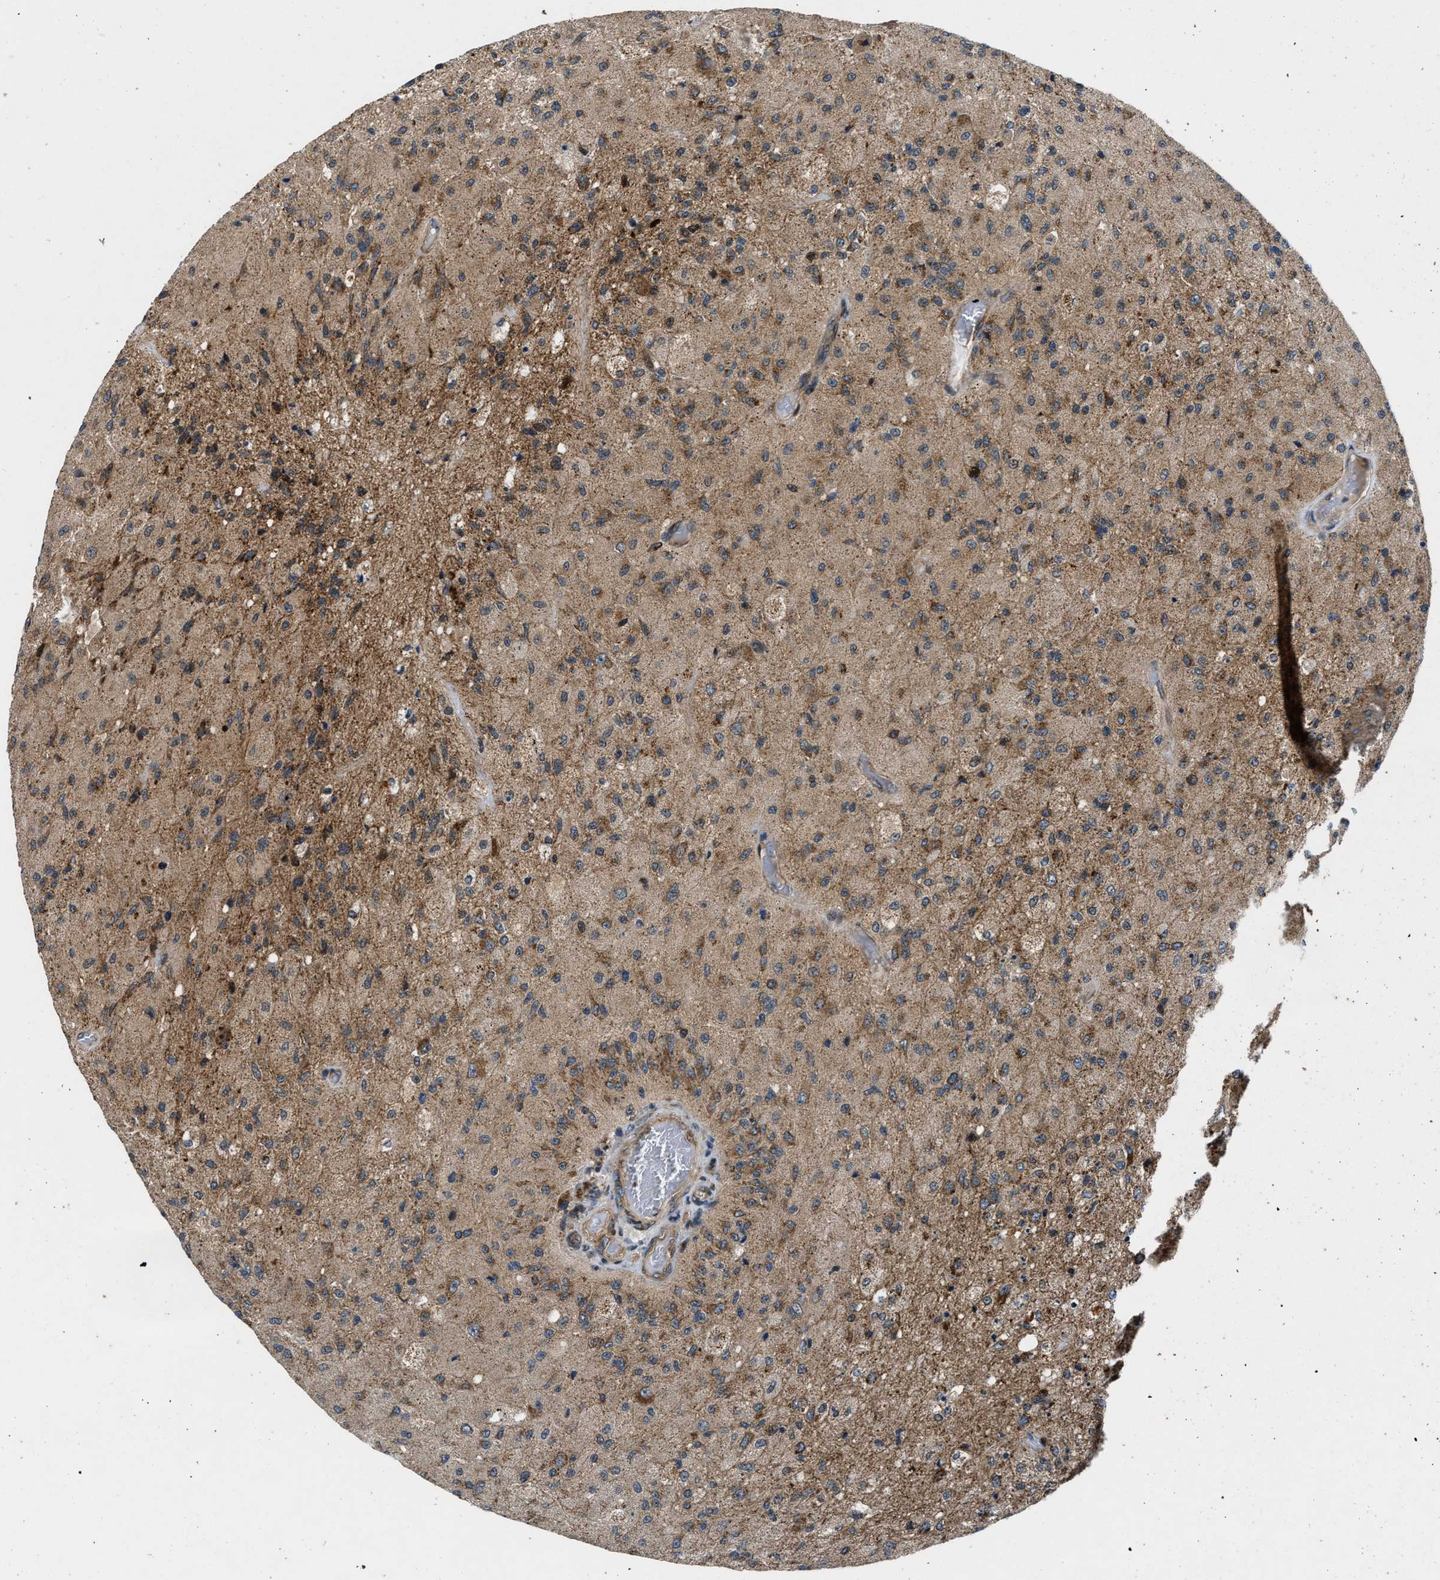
{"staining": {"intensity": "weak", "quantity": ">75%", "location": "cytoplasmic/membranous"}, "tissue": "glioma", "cell_type": "Tumor cells", "image_type": "cancer", "snomed": [{"axis": "morphology", "description": "Normal tissue, NOS"}, {"axis": "morphology", "description": "Glioma, malignant, High grade"}, {"axis": "topography", "description": "Cerebral cortex"}], "caption": "Brown immunohistochemical staining in malignant glioma (high-grade) displays weak cytoplasmic/membranous expression in about >75% of tumor cells.", "gene": "PNPLA8", "patient": {"sex": "male", "age": 77}}